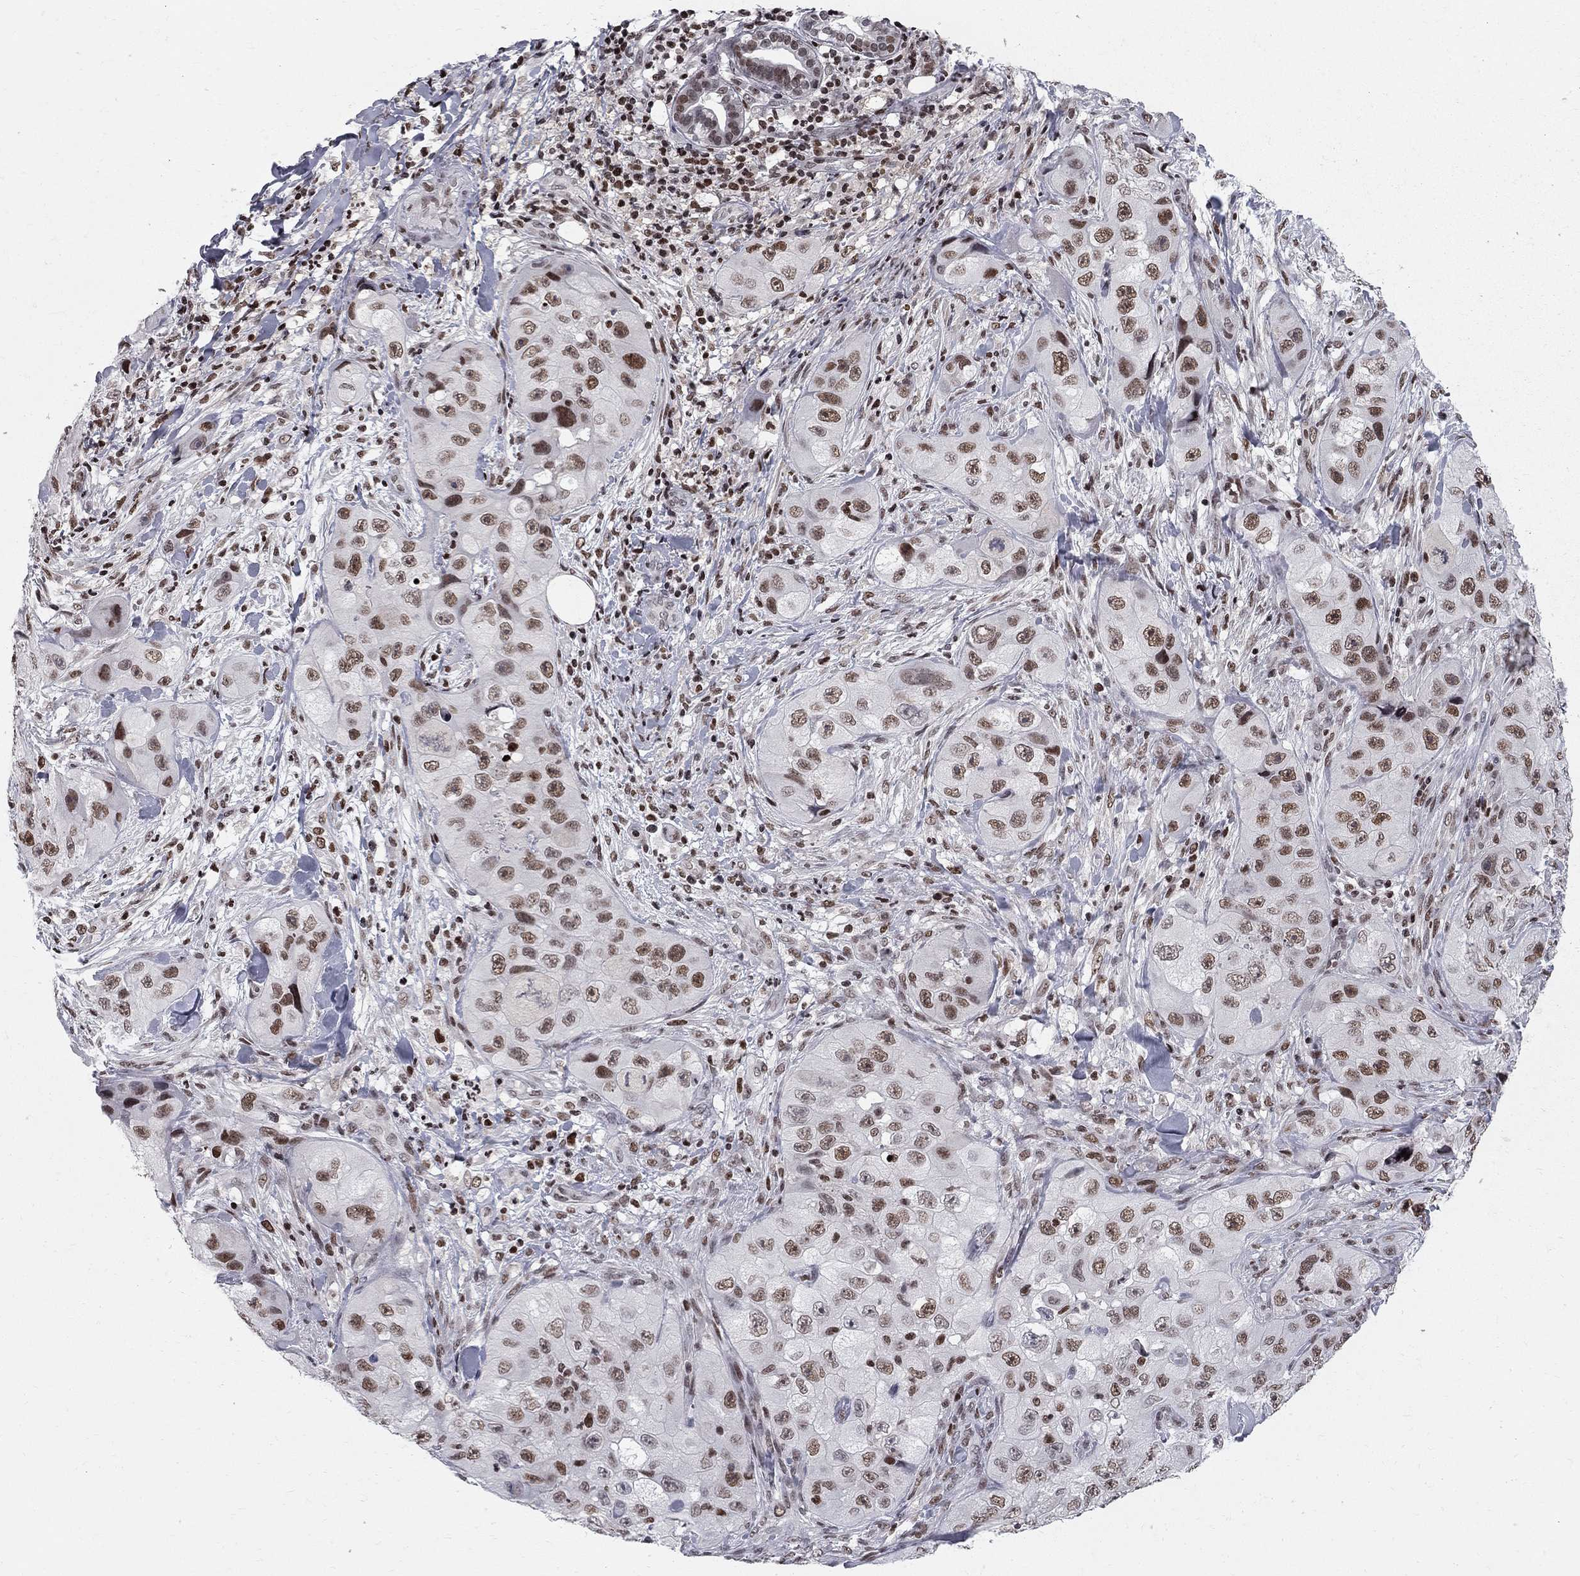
{"staining": {"intensity": "strong", "quantity": ">75%", "location": "nuclear"}, "tissue": "skin cancer", "cell_type": "Tumor cells", "image_type": "cancer", "snomed": [{"axis": "morphology", "description": "Squamous cell carcinoma, NOS"}, {"axis": "topography", "description": "Skin"}, {"axis": "topography", "description": "Subcutis"}], "caption": "Immunohistochemical staining of squamous cell carcinoma (skin) demonstrates high levels of strong nuclear positivity in about >75% of tumor cells.", "gene": "RNASEH2C", "patient": {"sex": "male", "age": 73}}